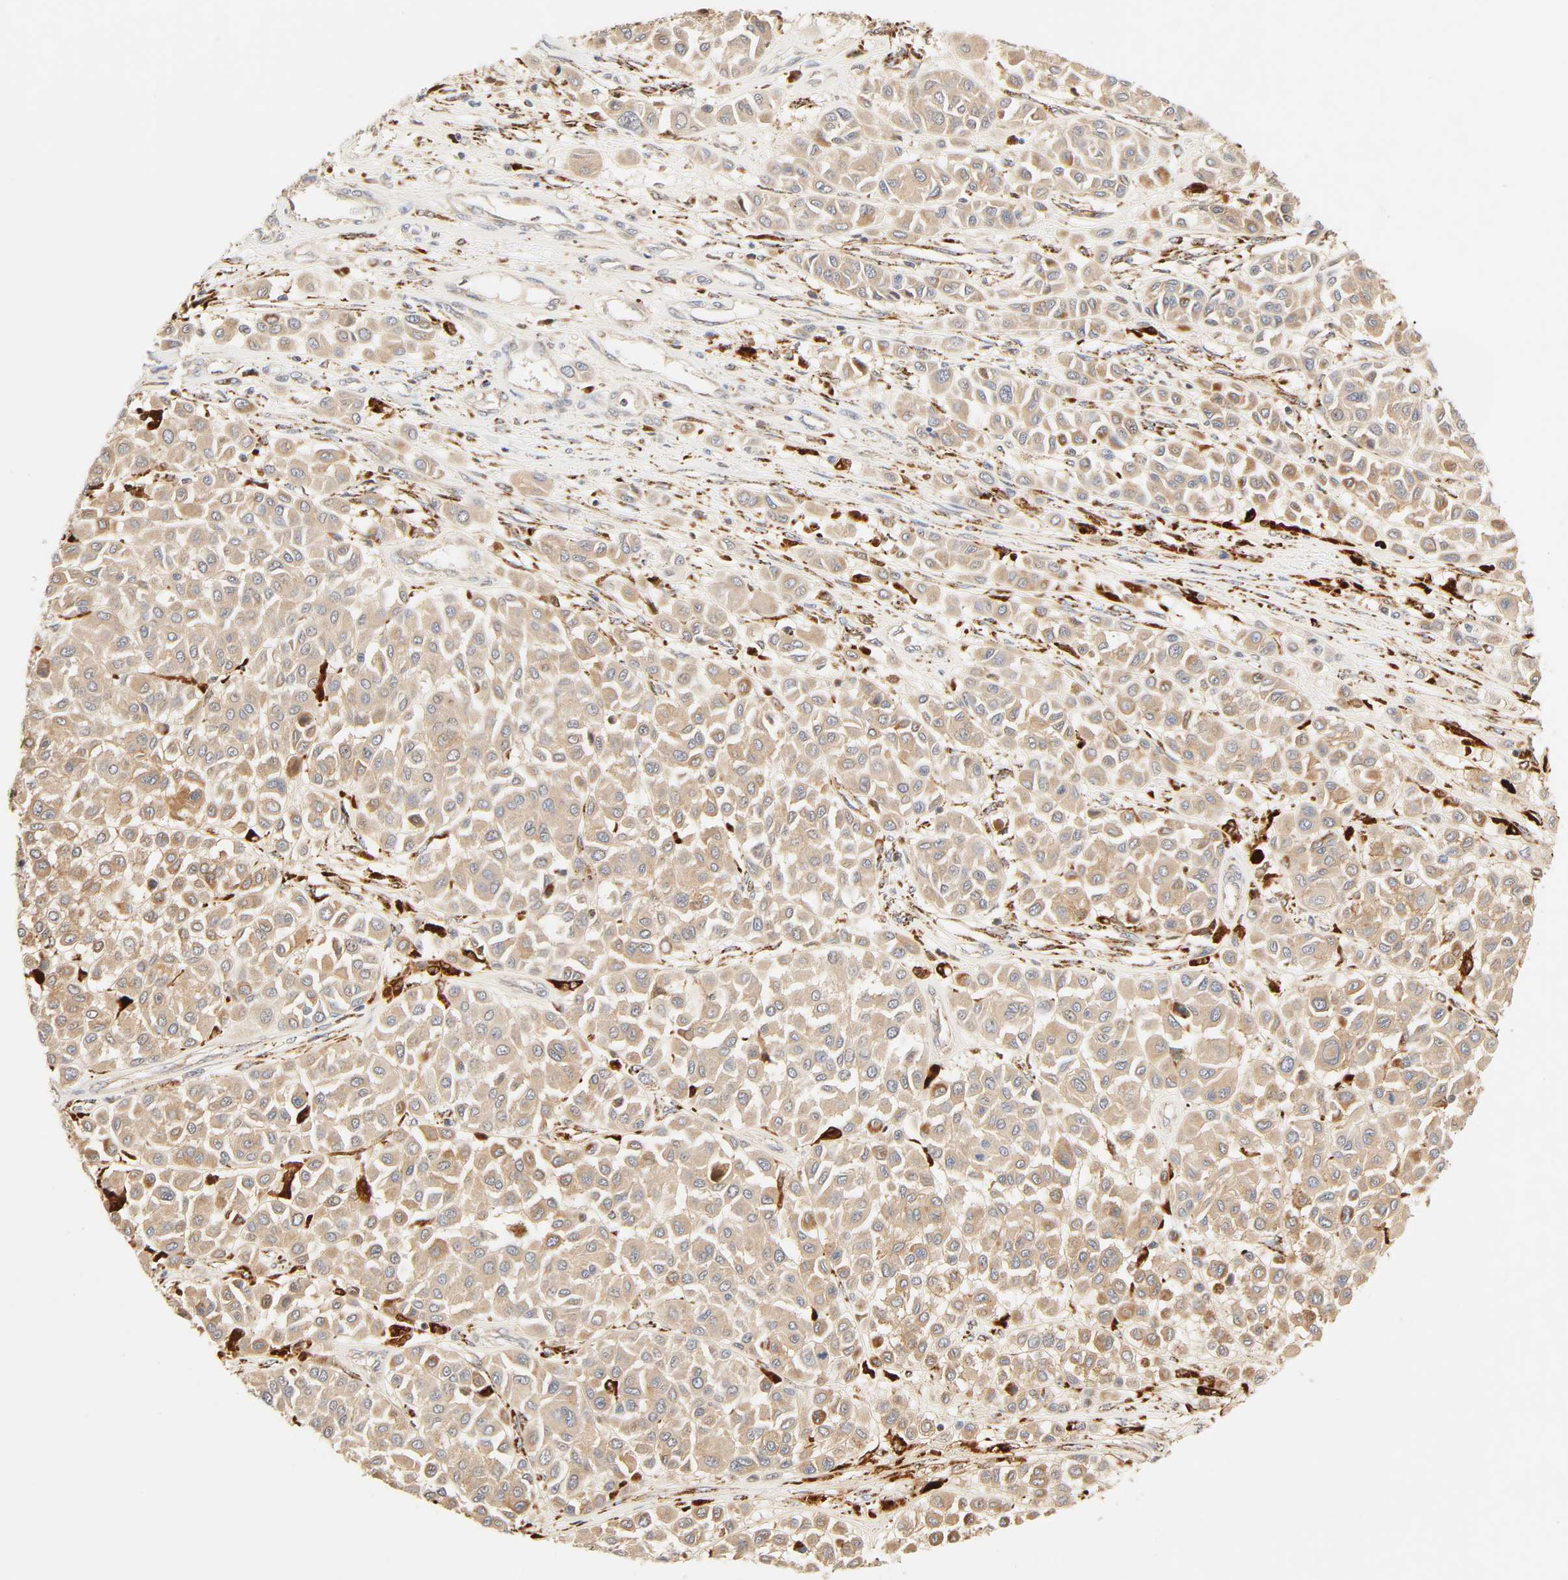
{"staining": {"intensity": "moderate", "quantity": ">75%", "location": "cytoplasmic/membranous"}, "tissue": "melanoma", "cell_type": "Tumor cells", "image_type": "cancer", "snomed": [{"axis": "morphology", "description": "Malignant melanoma, Metastatic site"}, {"axis": "topography", "description": "Soft tissue"}], "caption": "Protein expression analysis of melanoma shows moderate cytoplasmic/membranous expression in approximately >75% of tumor cells.", "gene": "MAPK6", "patient": {"sex": "male", "age": 41}}